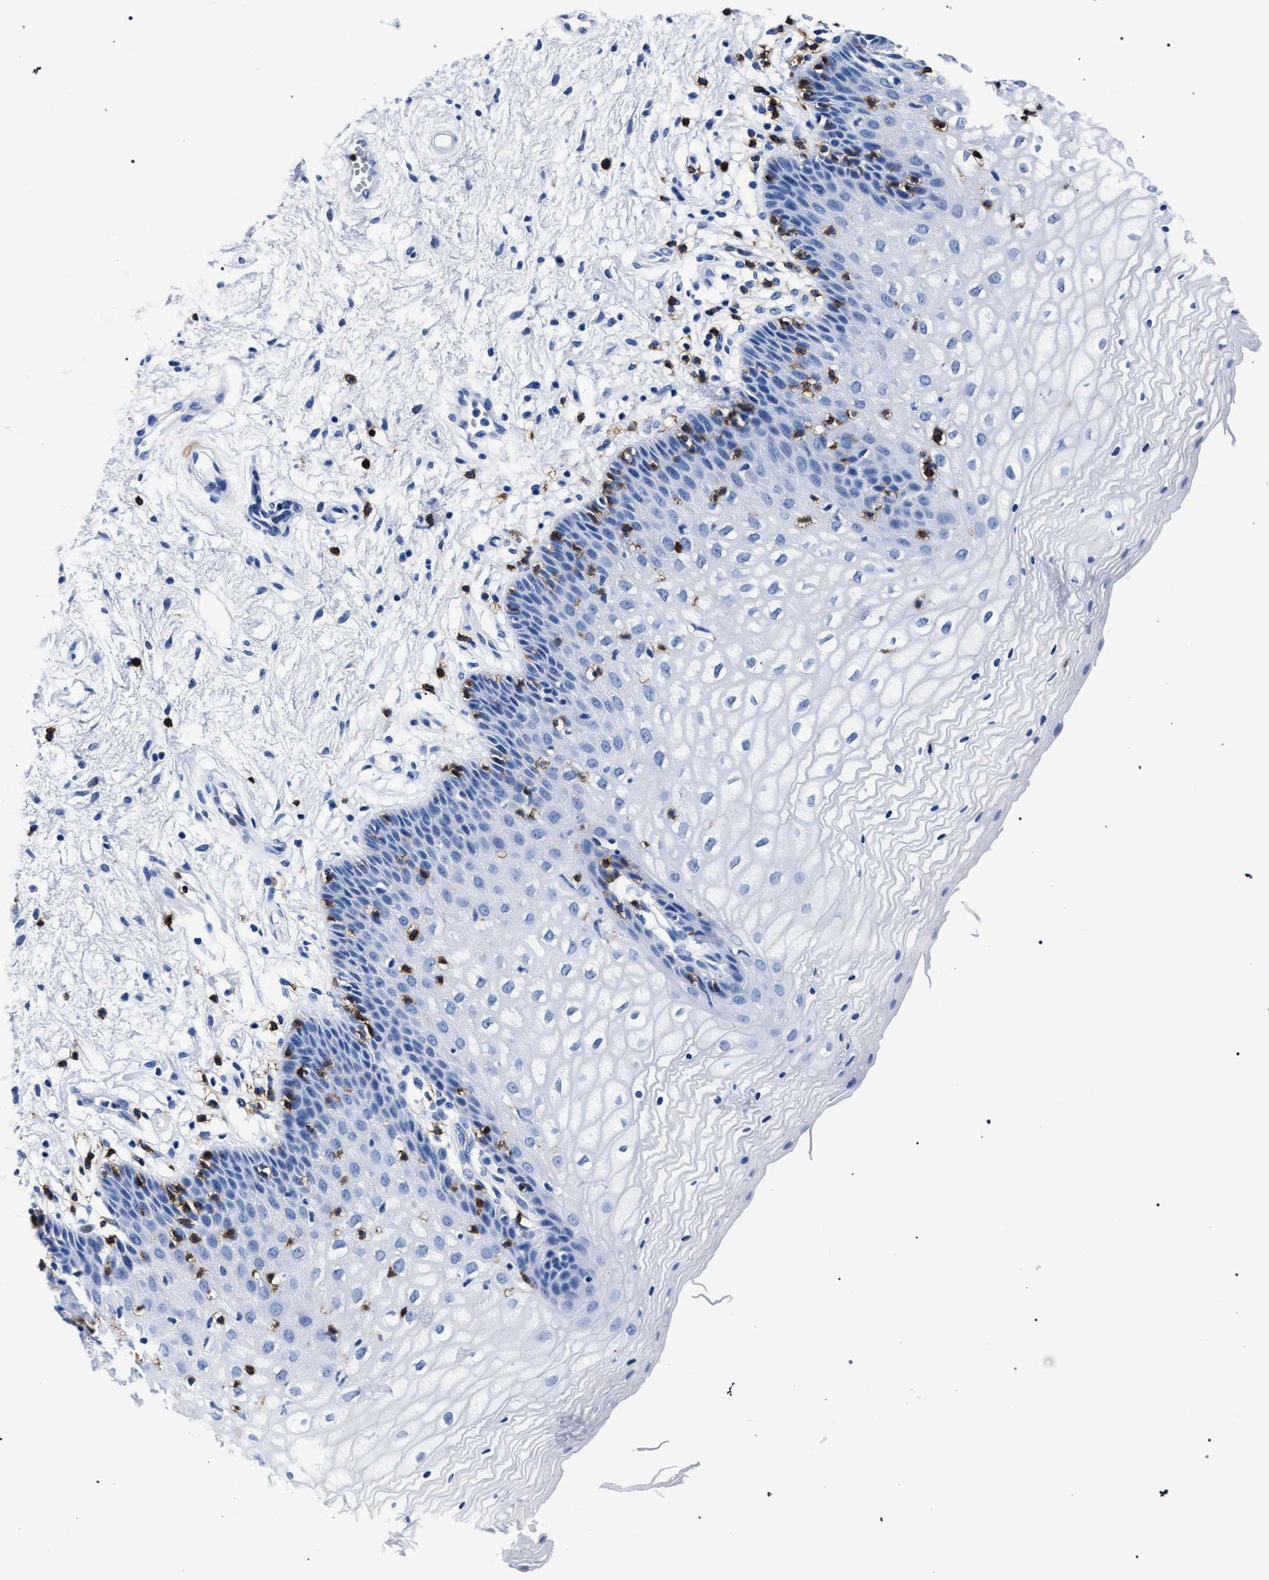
{"staining": {"intensity": "negative", "quantity": "none", "location": "none"}, "tissue": "vagina", "cell_type": "Squamous epithelial cells", "image_type": "normal", "snomed": [{"axis": "morphology", "description": "Normal tissue, NOS"}, {"axis": "topography", "description": "Vagina"}], "caption": "Micrograph shows no protein staining in squamous epithelial cells of benign vagina. The staining is performed using DAB brown chromogen with nuclei counter-stained in using hematoxylin.", "gene": "KLRK1", "patient": {"sex": "female", "age": 34}}